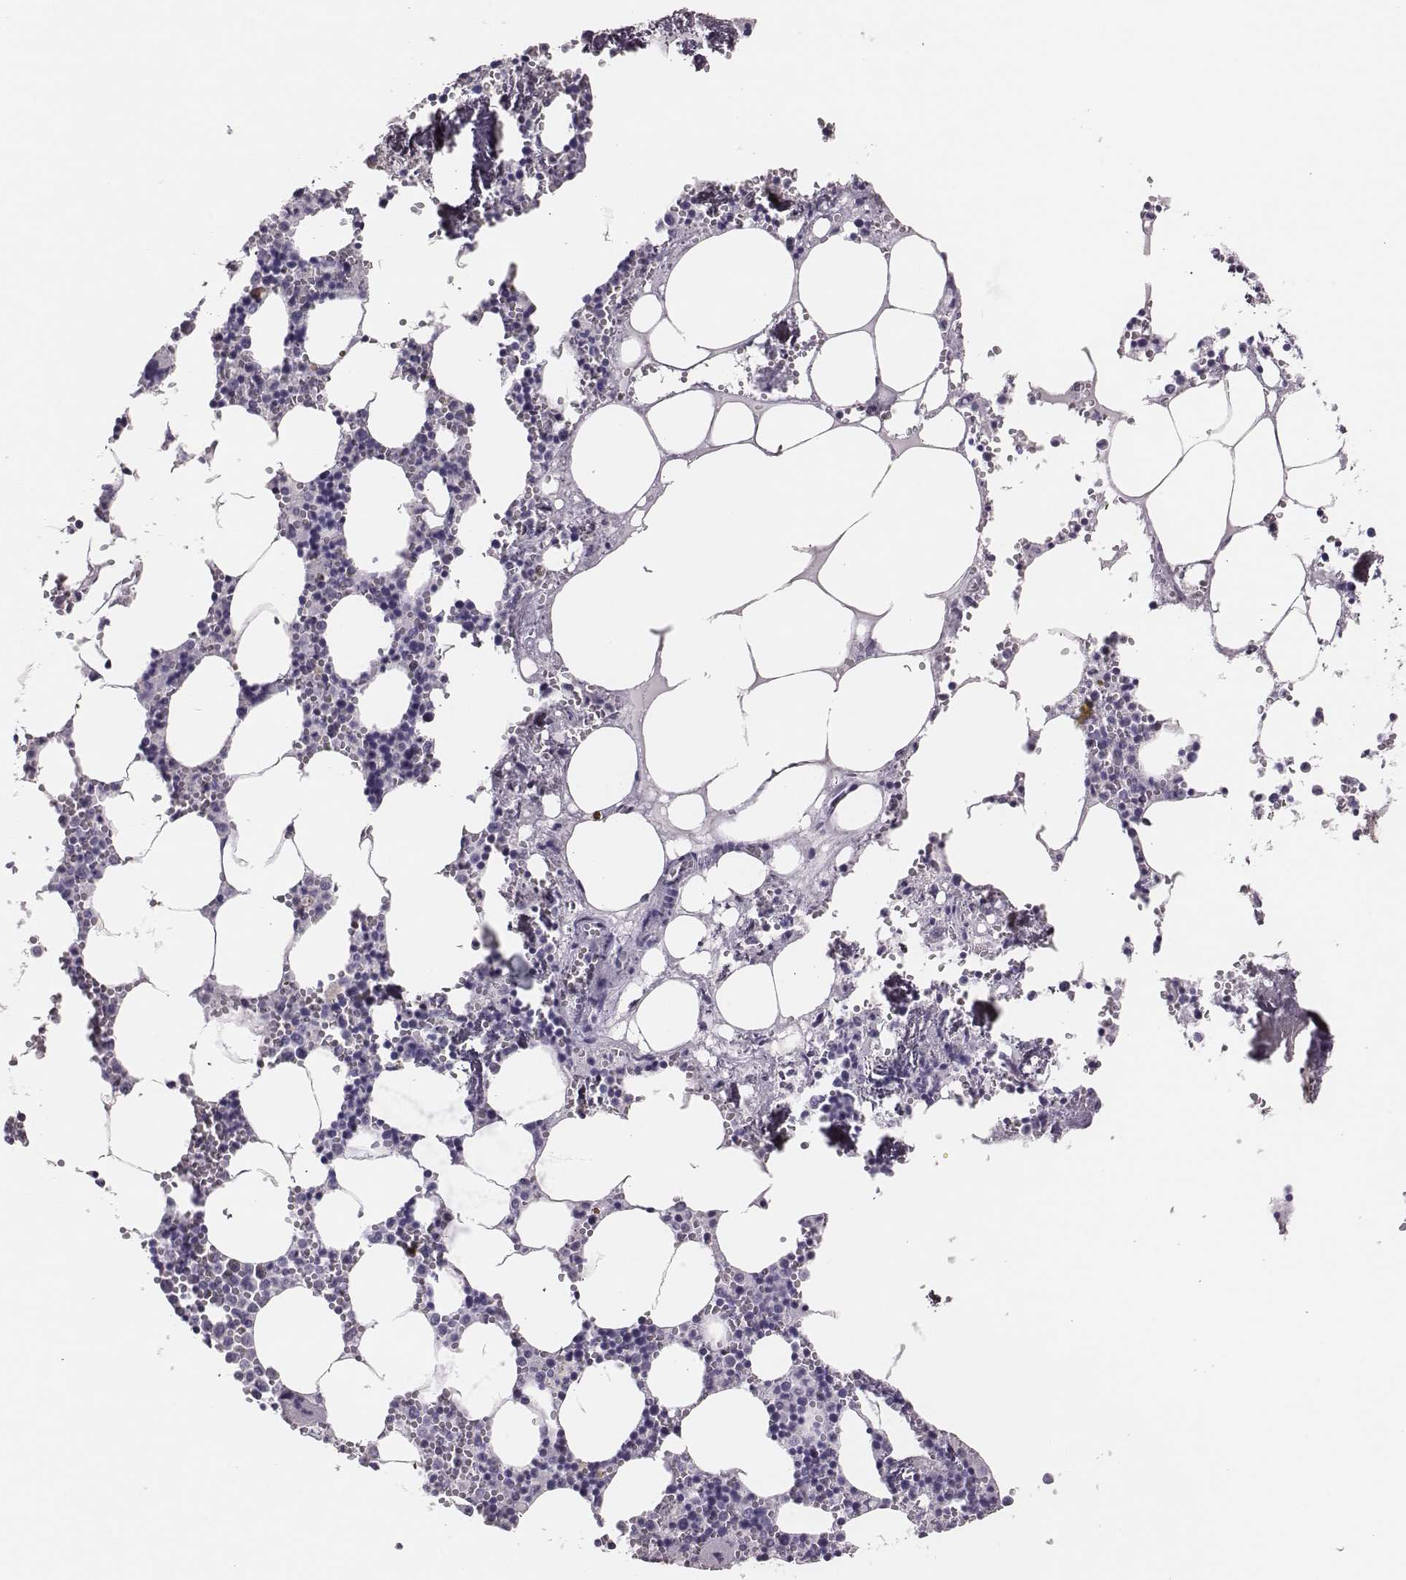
{"staining": {"intensity": "negative", "quantity": "none", "location": "none"}, "tissue": "bone marrow", "cell_type": "Hematopoietic cells", "image_type": "normal", "snomed": [{"axis": "morphology", "description": "Normal tissue, NOS"}, {"axis": "topography", "description": "Bone marrow"}], "caption": "IHC histopathology image of benign bone marrow: human bone marrow stained with DAB (3,3'-diaminobenzidine) reveals no significant protein staining in hematopoietic cells. Nuclei are stained in blue.", "gene": "H1", "patient": {"sex": "male", "age": 54}}